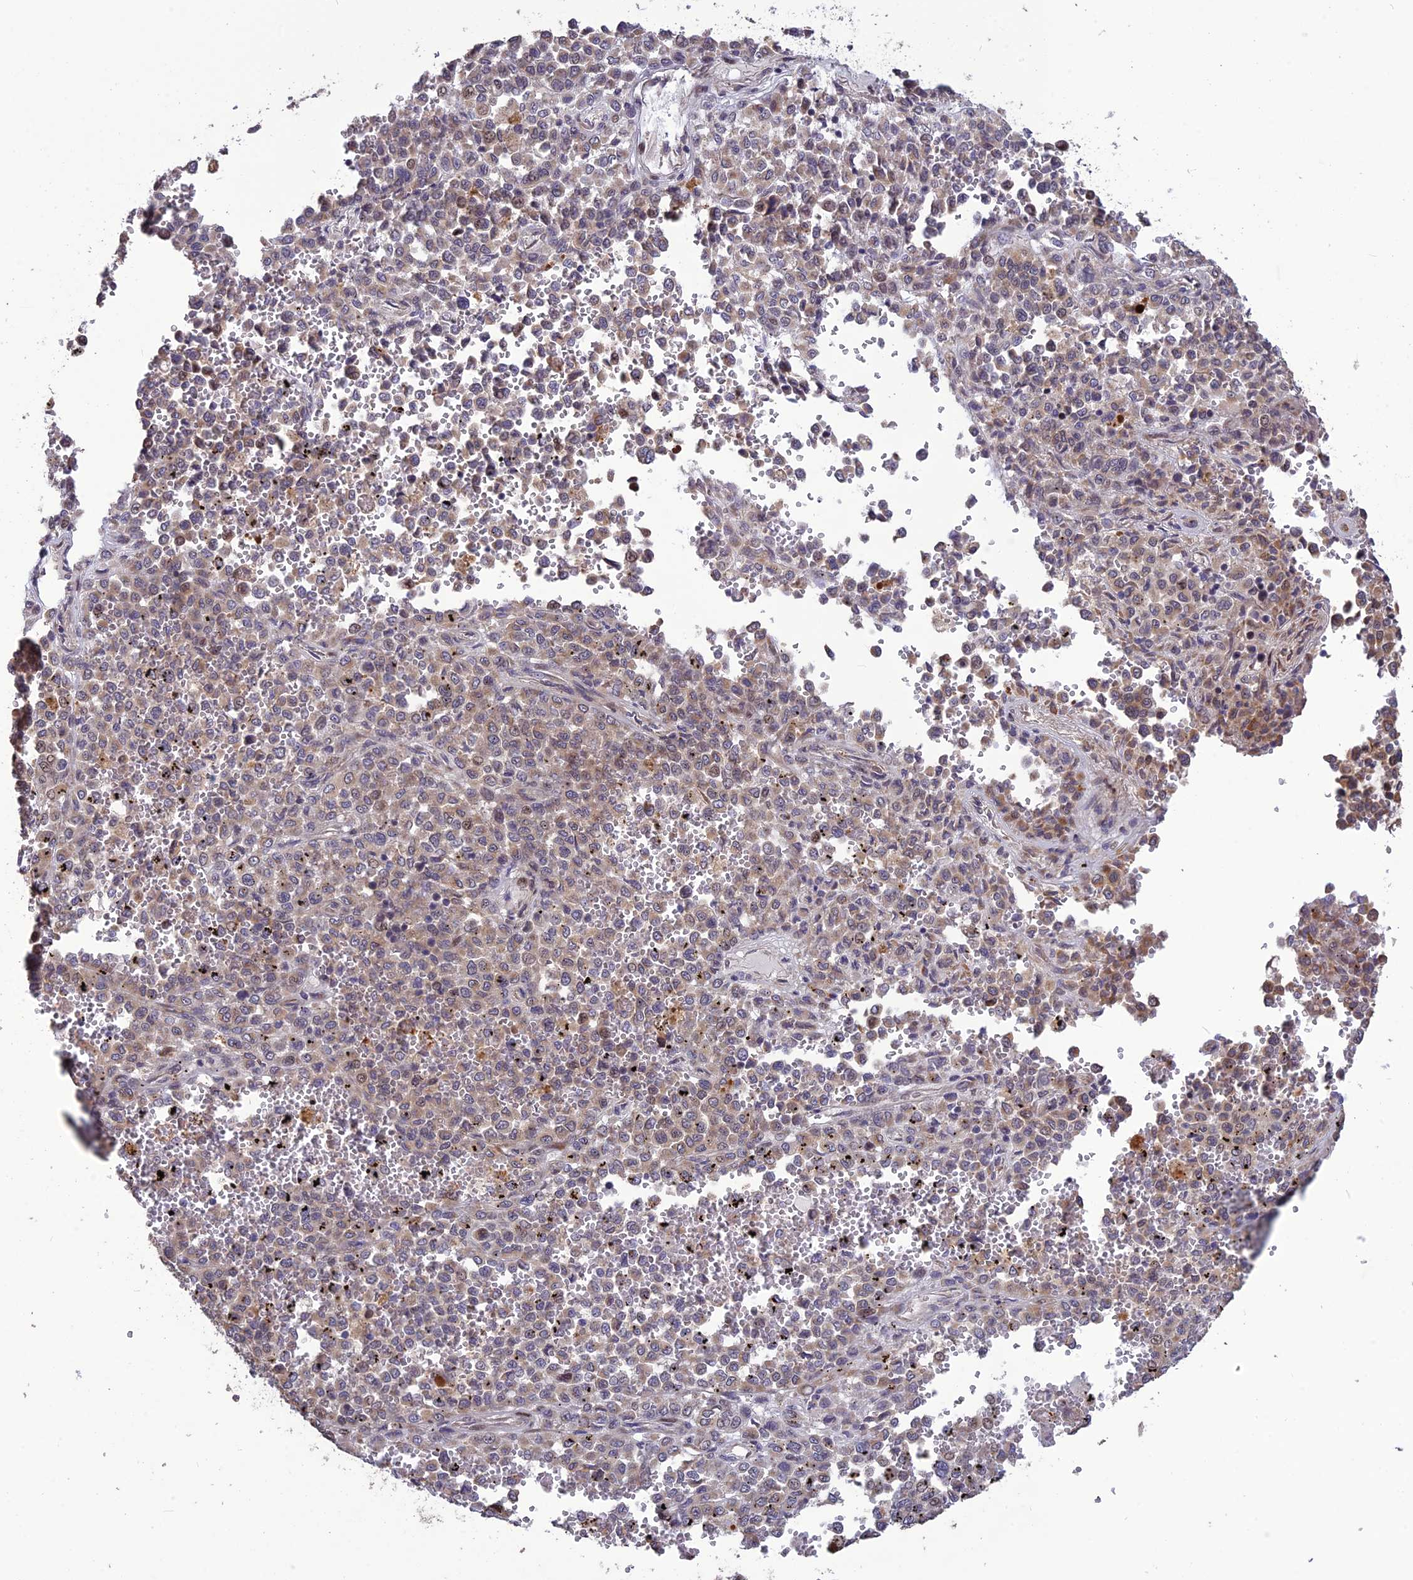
{"staining": {"intensity": "weak", "quantity": "<25%", "location": "cytoplasmic/membranous"}, "tissue": "melanoma", "cell_type": "Tumor cells", "image_type": "cancer", "snomed": [{"axis": "morphology", "description": "Malignant melanoma, Metastatic site"}, {"axis": "topography", "description": "Pancreas"}], "caption": "This is a photomicrograph of IHC staining of malignant melanoma (metastatic site), which shows no staining in tumor cells.", "gene": "SPG21", "patient": {"sex": "female", "age": 30}}